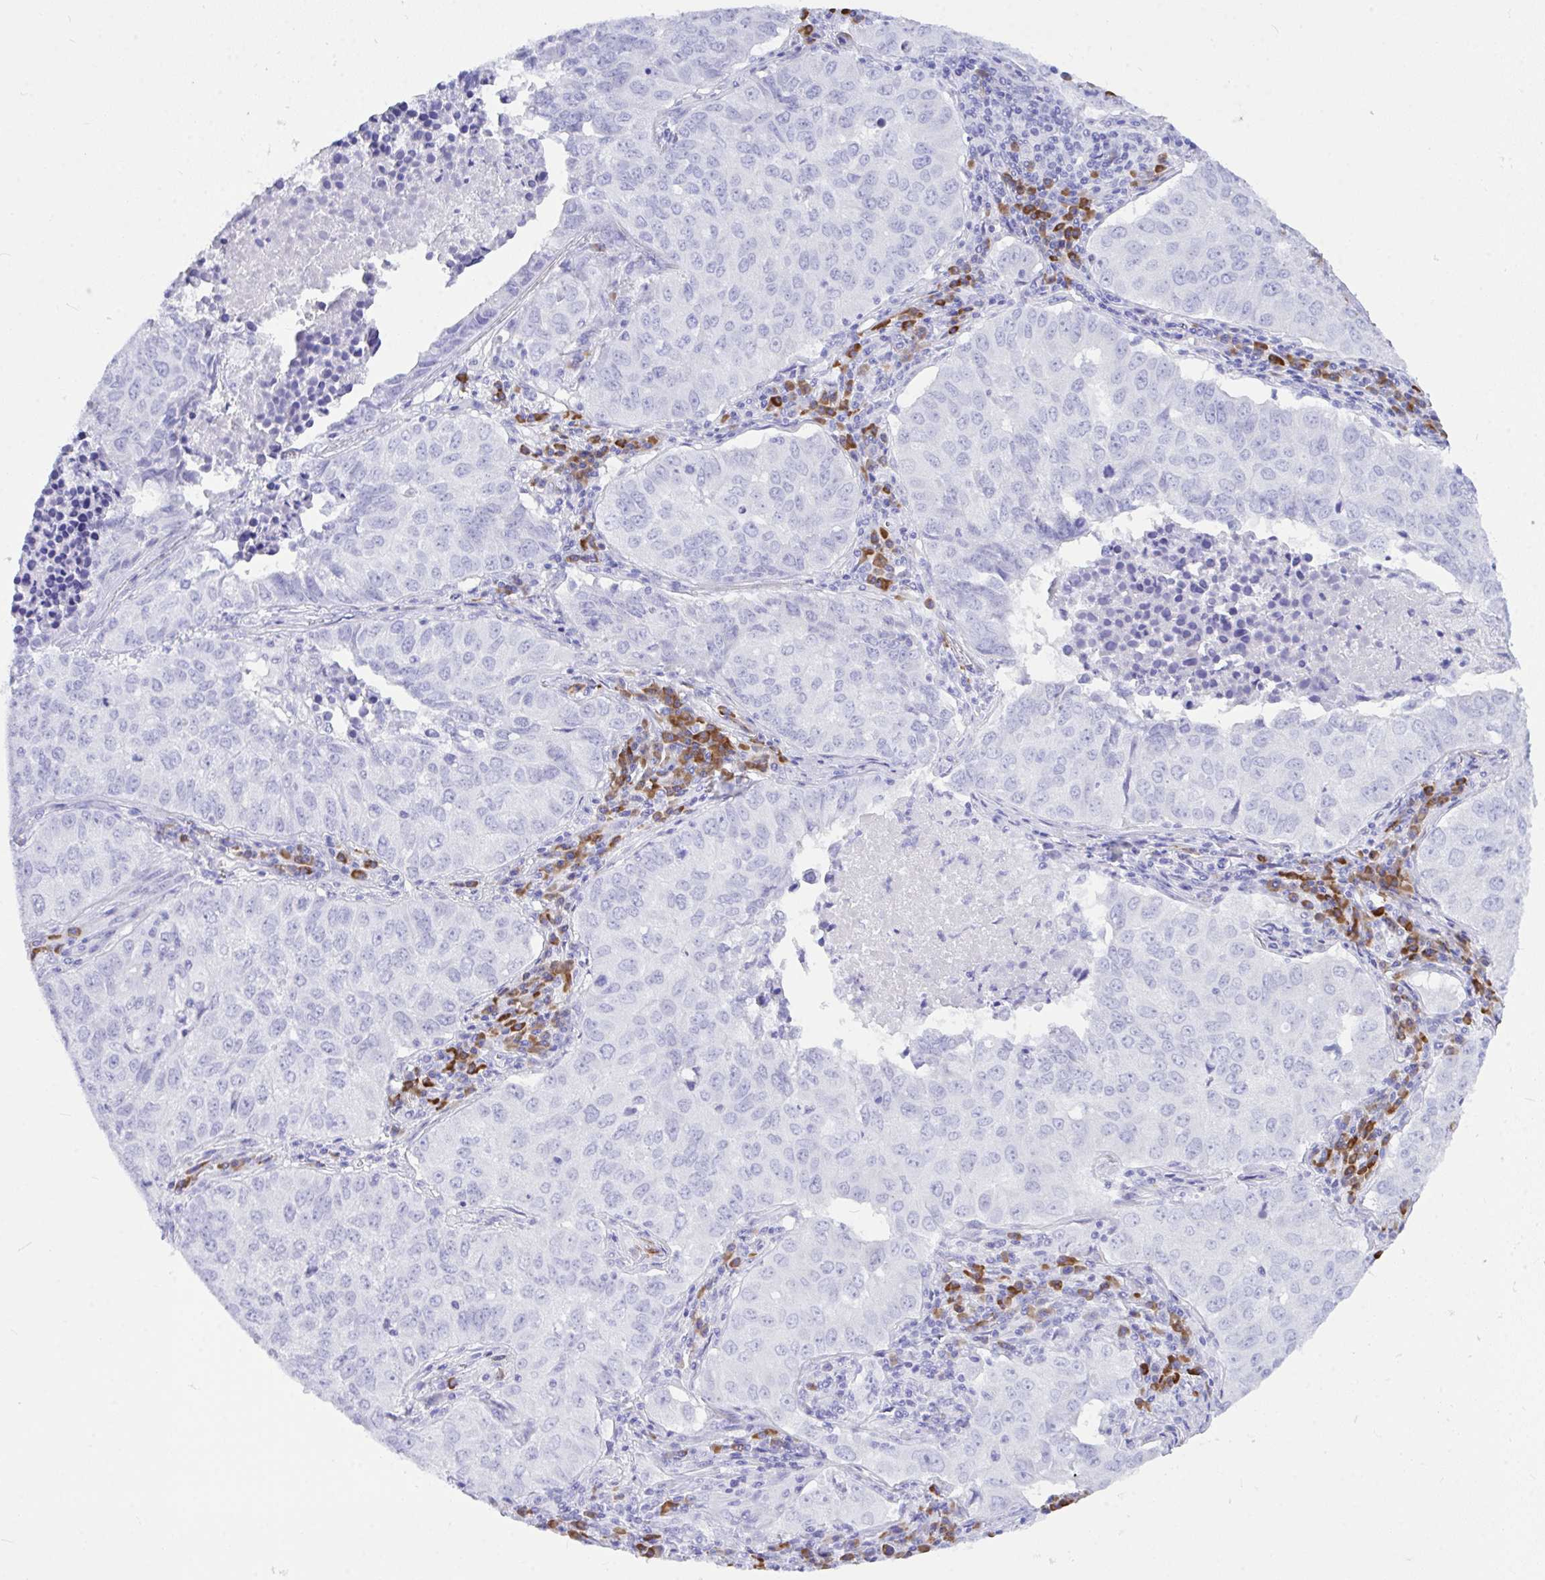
{"staining": {"intensity": "negative", "quantity": "none", "location": "none"}, "tissue": "lung cancer", "cell_type": "Tumor cells", "image_type": "cancer", "snomed": [{"axis": "morphology", "description": "Adenocarcinoma, NOS"}, {"axis": "topography", "description": "Lung"}], "caption": "Immunohistochemistry of lung cancer (adenocarcinoma) demonstrates no staining in tumor cells.", "gene": "BEST4", "patient": {"sex": "female", "age": 50}}